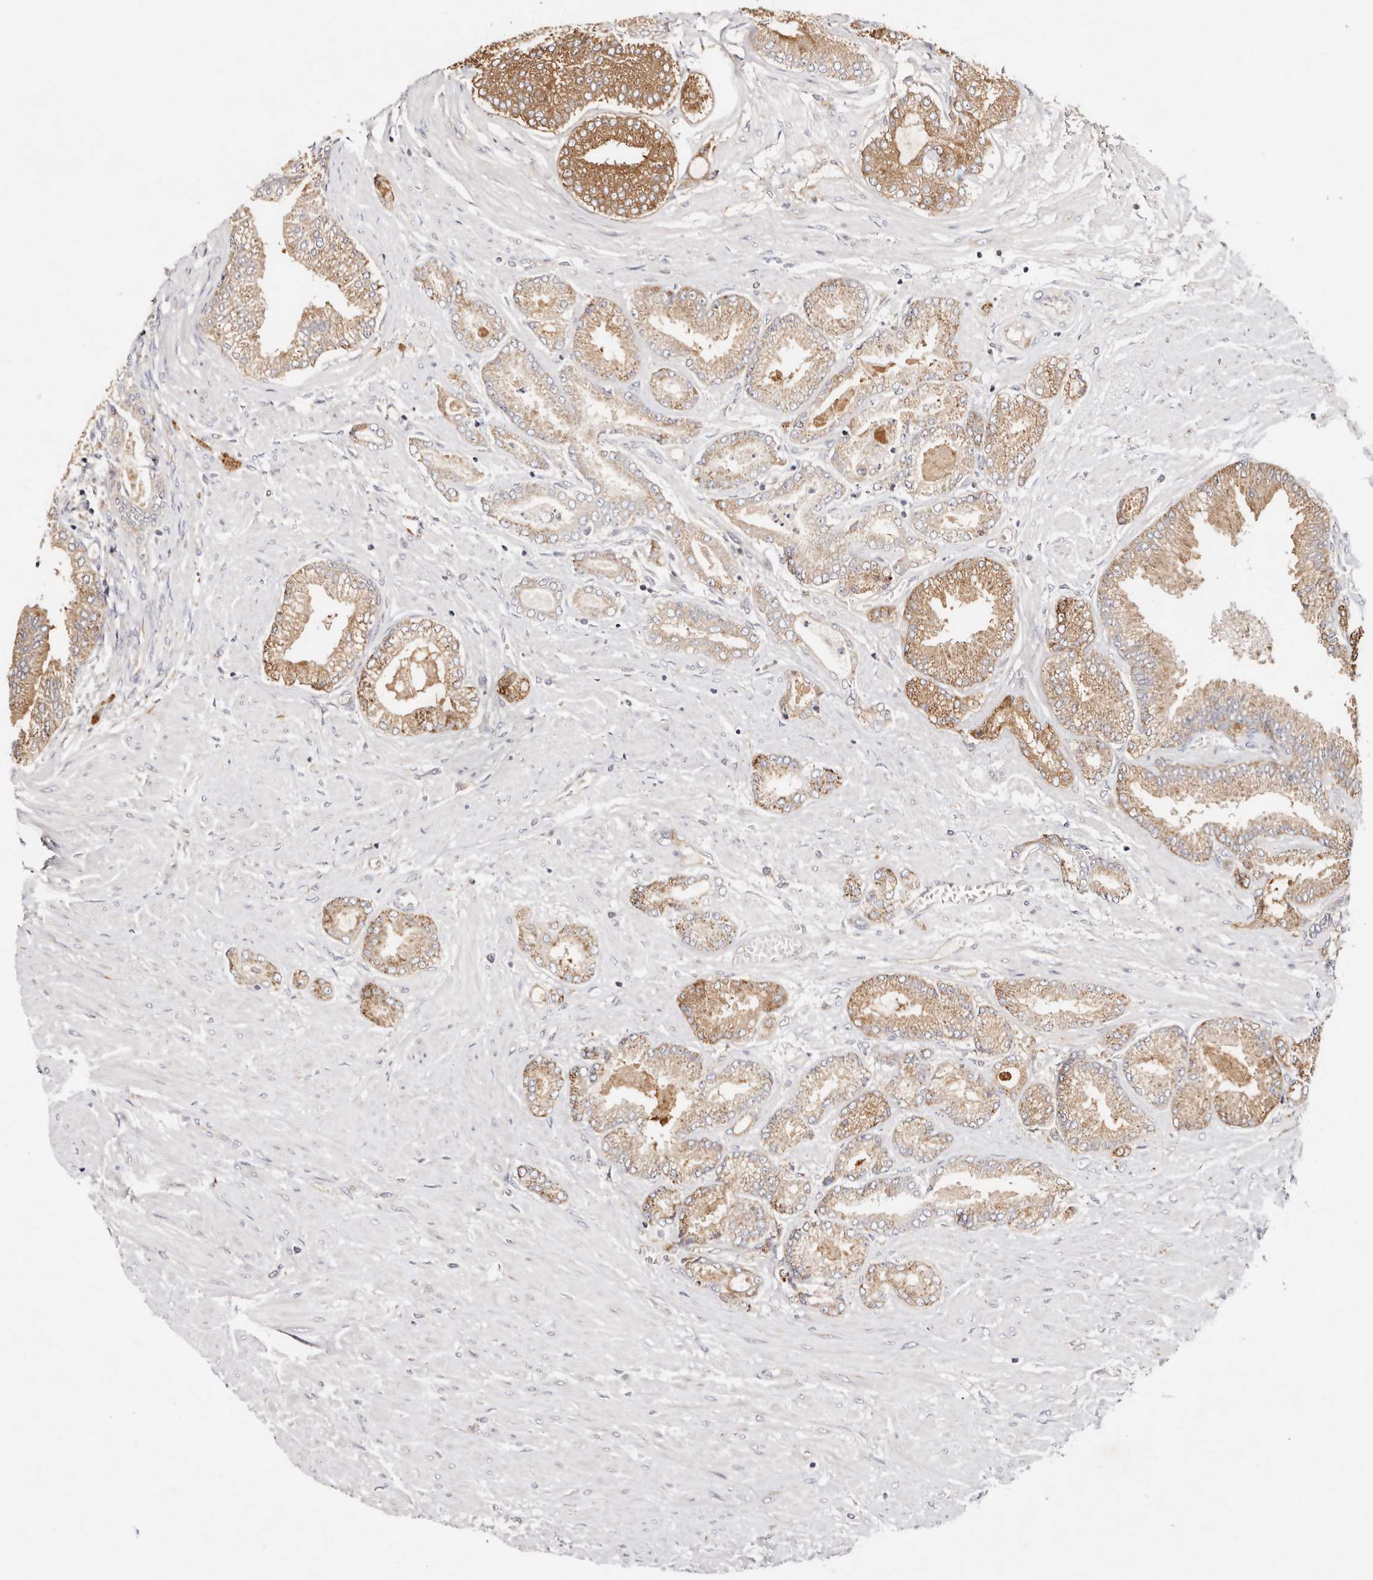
{"staining": {"intensity": "moderate", "quantity": ">75%", "location": "cytoplasmic/membranous"}, "tissue": "prostate cancer", "cell_type": "Tumor cells", "image_type": "cancer", "snomed": [{"axis": "morphology", "description": "Adenocarcinoma, Low grade"}, {"axis": "topography", "description": "Prostate"}], "caption": "High-magnification brightfield microscopy of prostate cancer (low-grade adenocarcinoma) stained with DAB (3,3'-diaminobenzidine) (brown) and counterstained with hematoxylin (blue). tumor cells exhibit moderate cytoplasmic/membranous staining is appreciated in about>75% of cells.", "gene": "GNA13", "patient": {"sex": "male", "age": 63}}